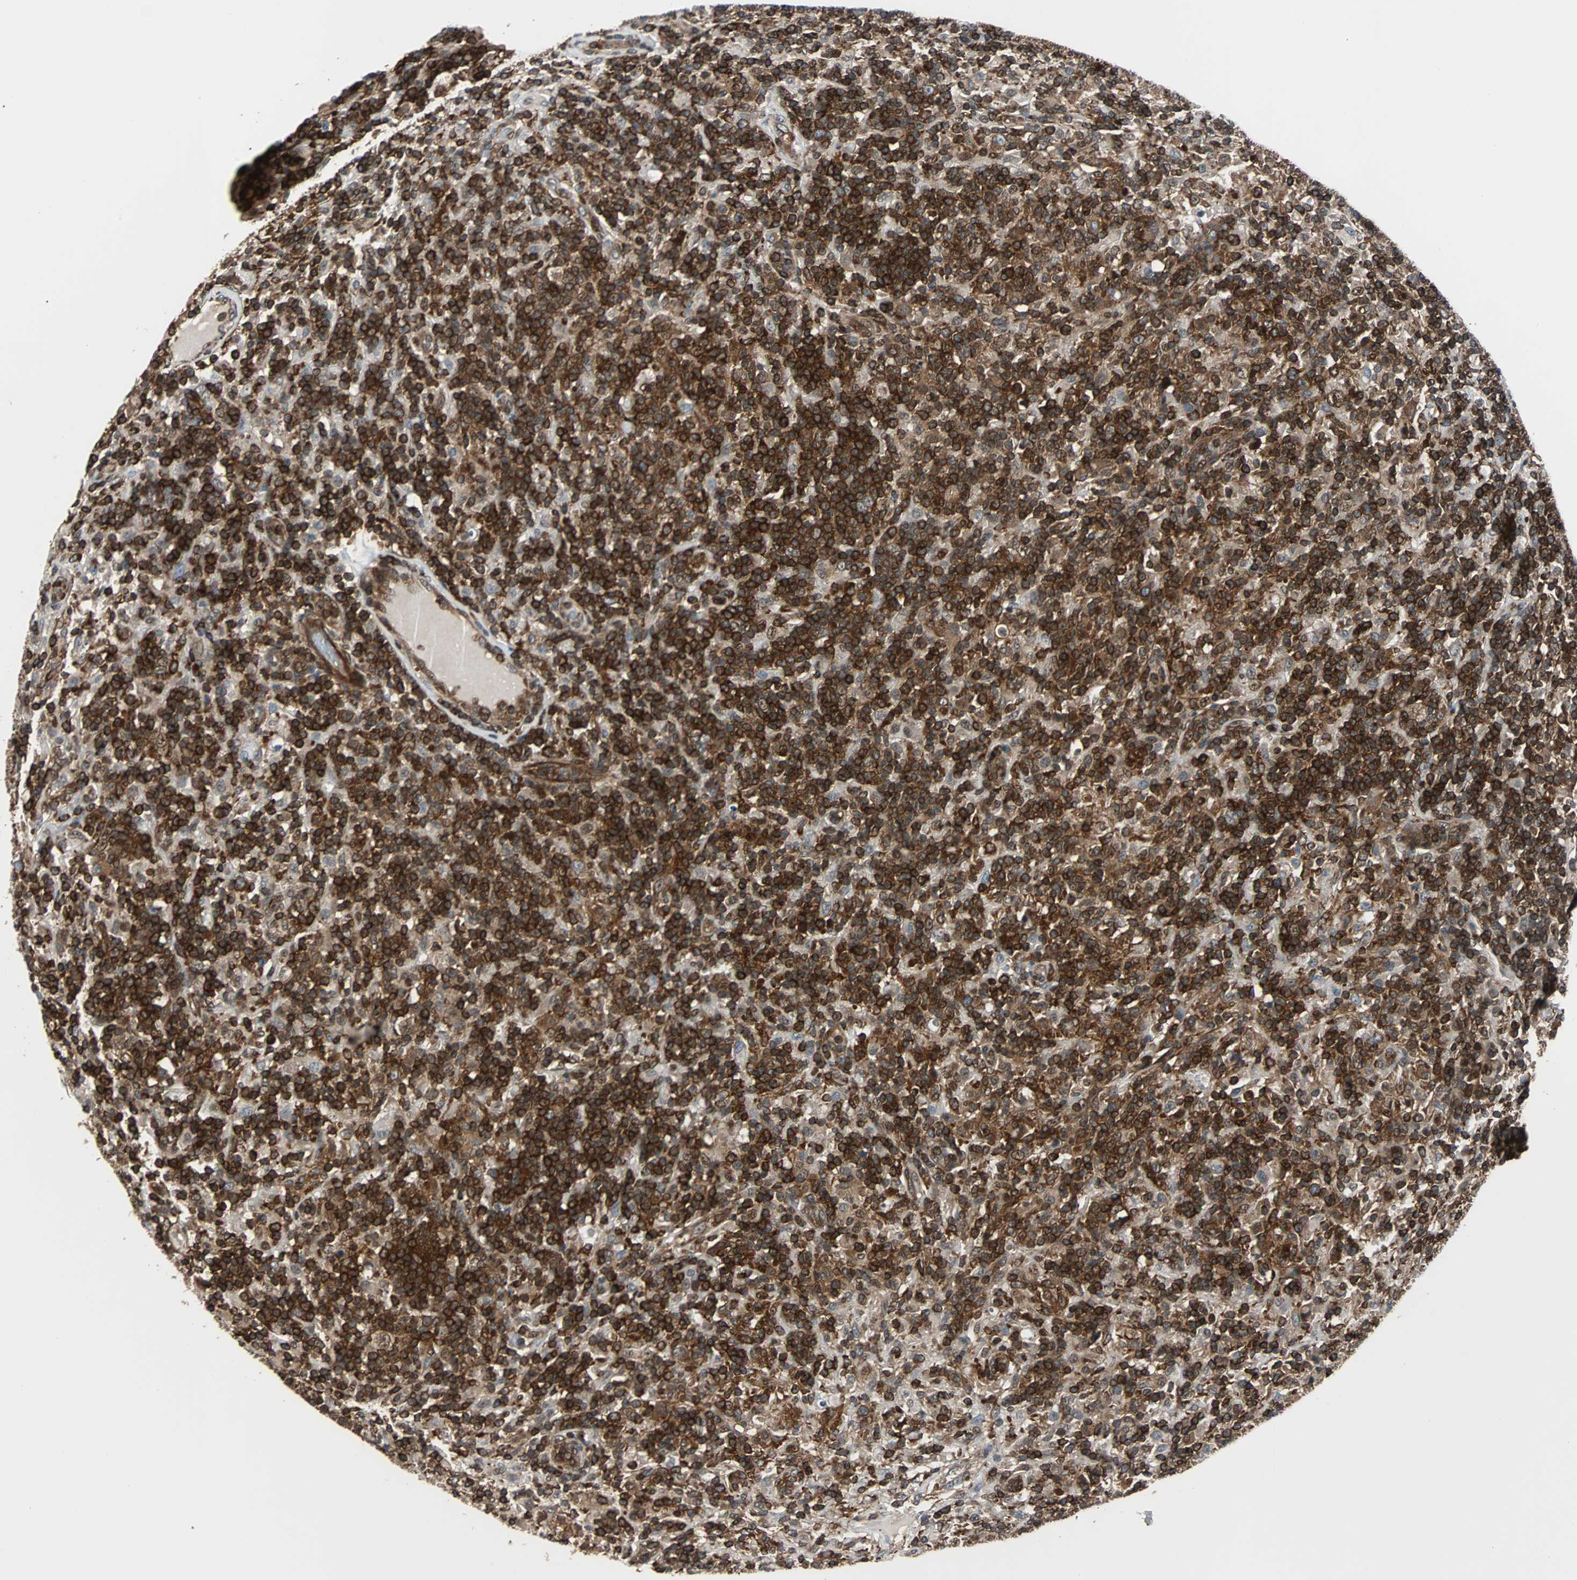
{"staining": {"intensity": "strong", "quantity": ">75%", "location": "cytoplasmic/membranous"}, "tissue": "lymphoma", "cell_type": "Tumor cells", "image_type": "cancer", "snomed": [{"axis": "morphology", "description": "Hodgkin's disease, NOS"}, {"axis": "topography", "description": "Lymph node"}], "caption": "Immunohistochemistry (IHC) of lymphoma demonstrates high levels of strong cytoplasmic/membranous positivity in about >75% of tumor cells.", "gene": "RELA", "patient": {"sex": "male", "age": 70}}